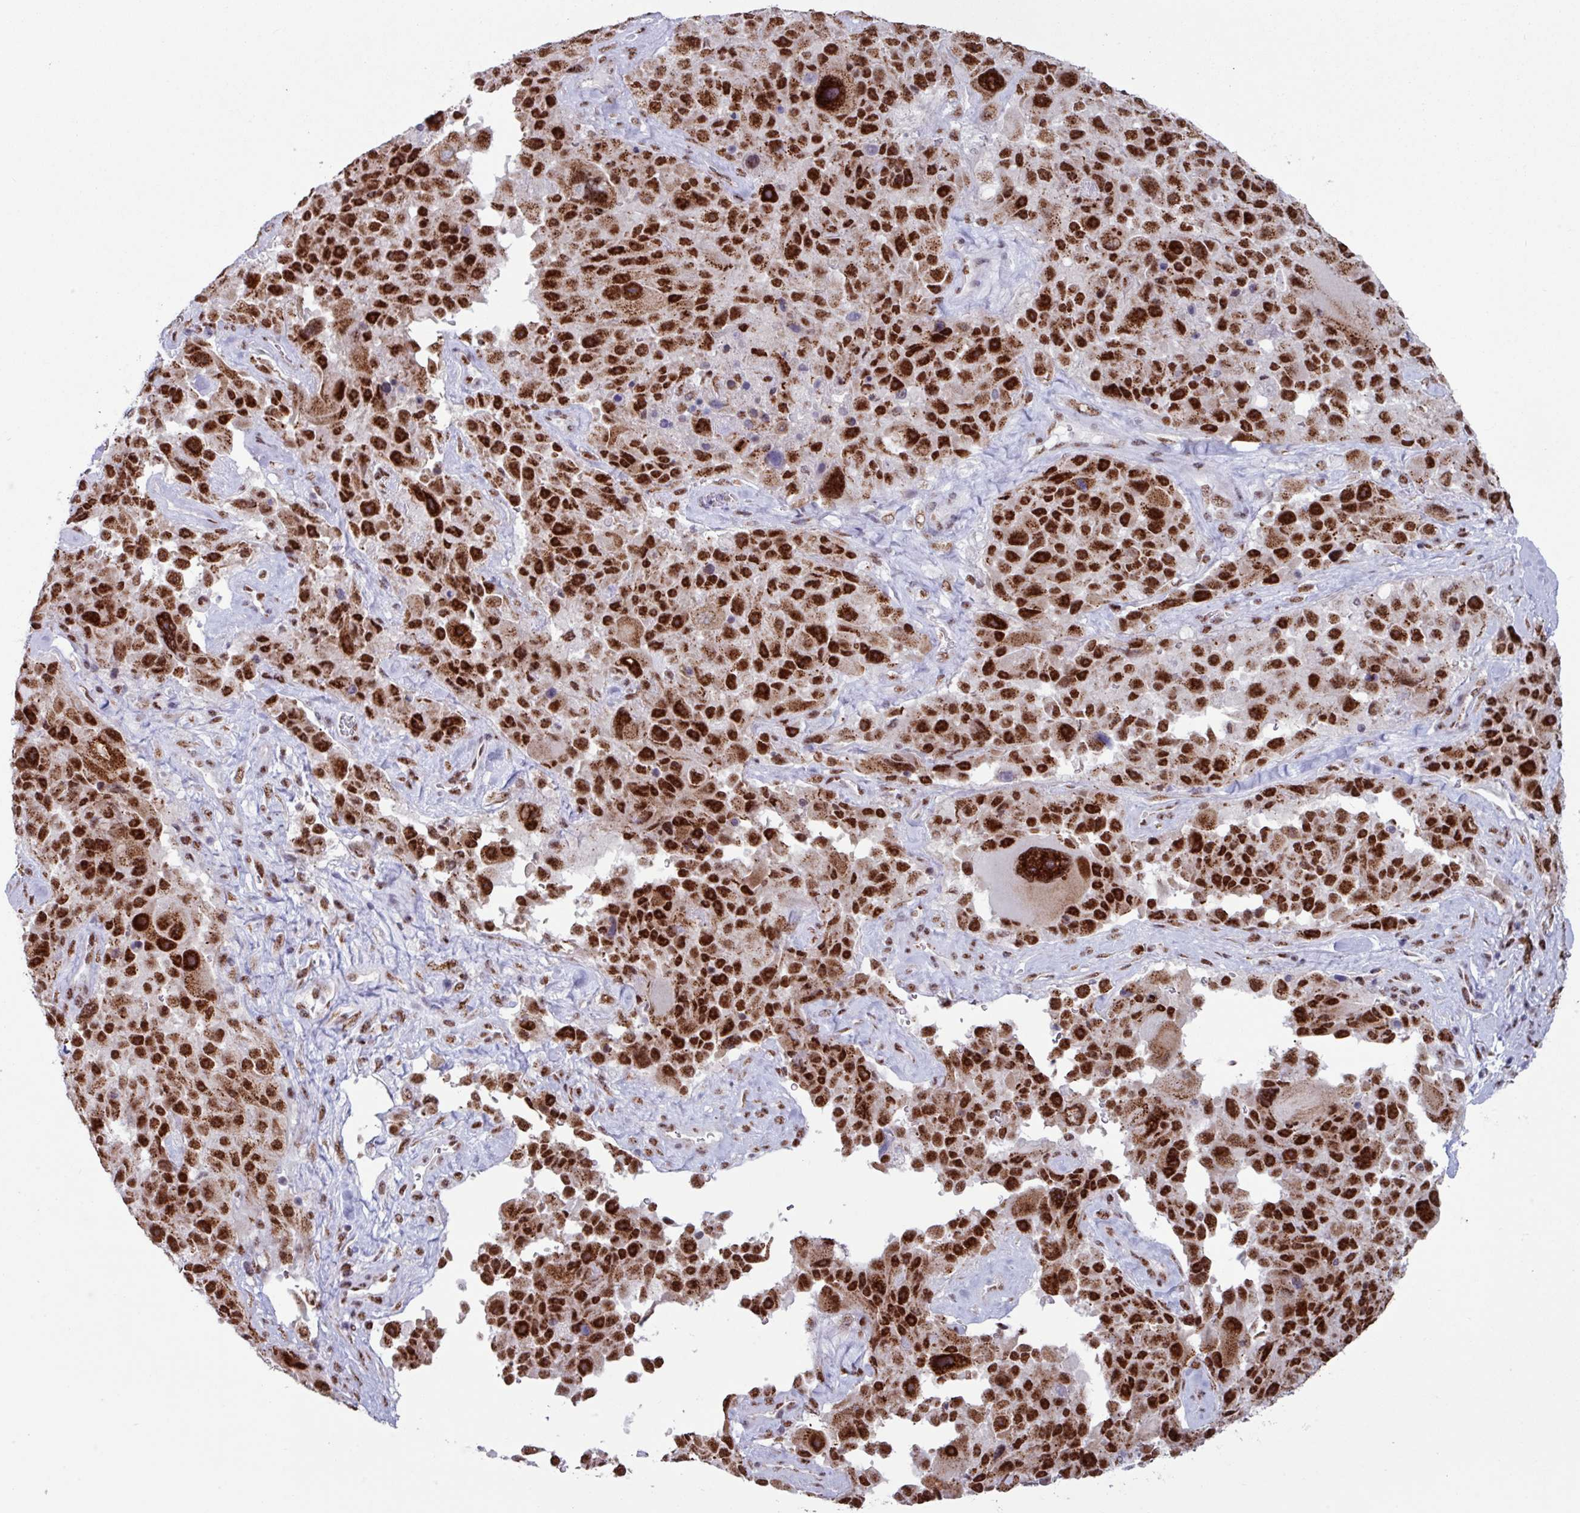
{"staining": {"intensity": "strong", "quantity": ">75%", "location": "cytoplasmic/membranous,nuclear"}, "tissue": "melanoma", "cell_type": "Tumor cells", "image_type": "cancer", "snomed": [{"axis": "morphology", "description": "Malignant melanoma, Metastatic site"}, {"axis": "topography", "description": "Lymph node"}], "caption": "Strong cytoplasmic/membranous and nuclear positivity is seen in approximately >75% of tumor cells in melanoma.", "gene": "PUF60", "patient": {"sex": "male", "age": 62}}